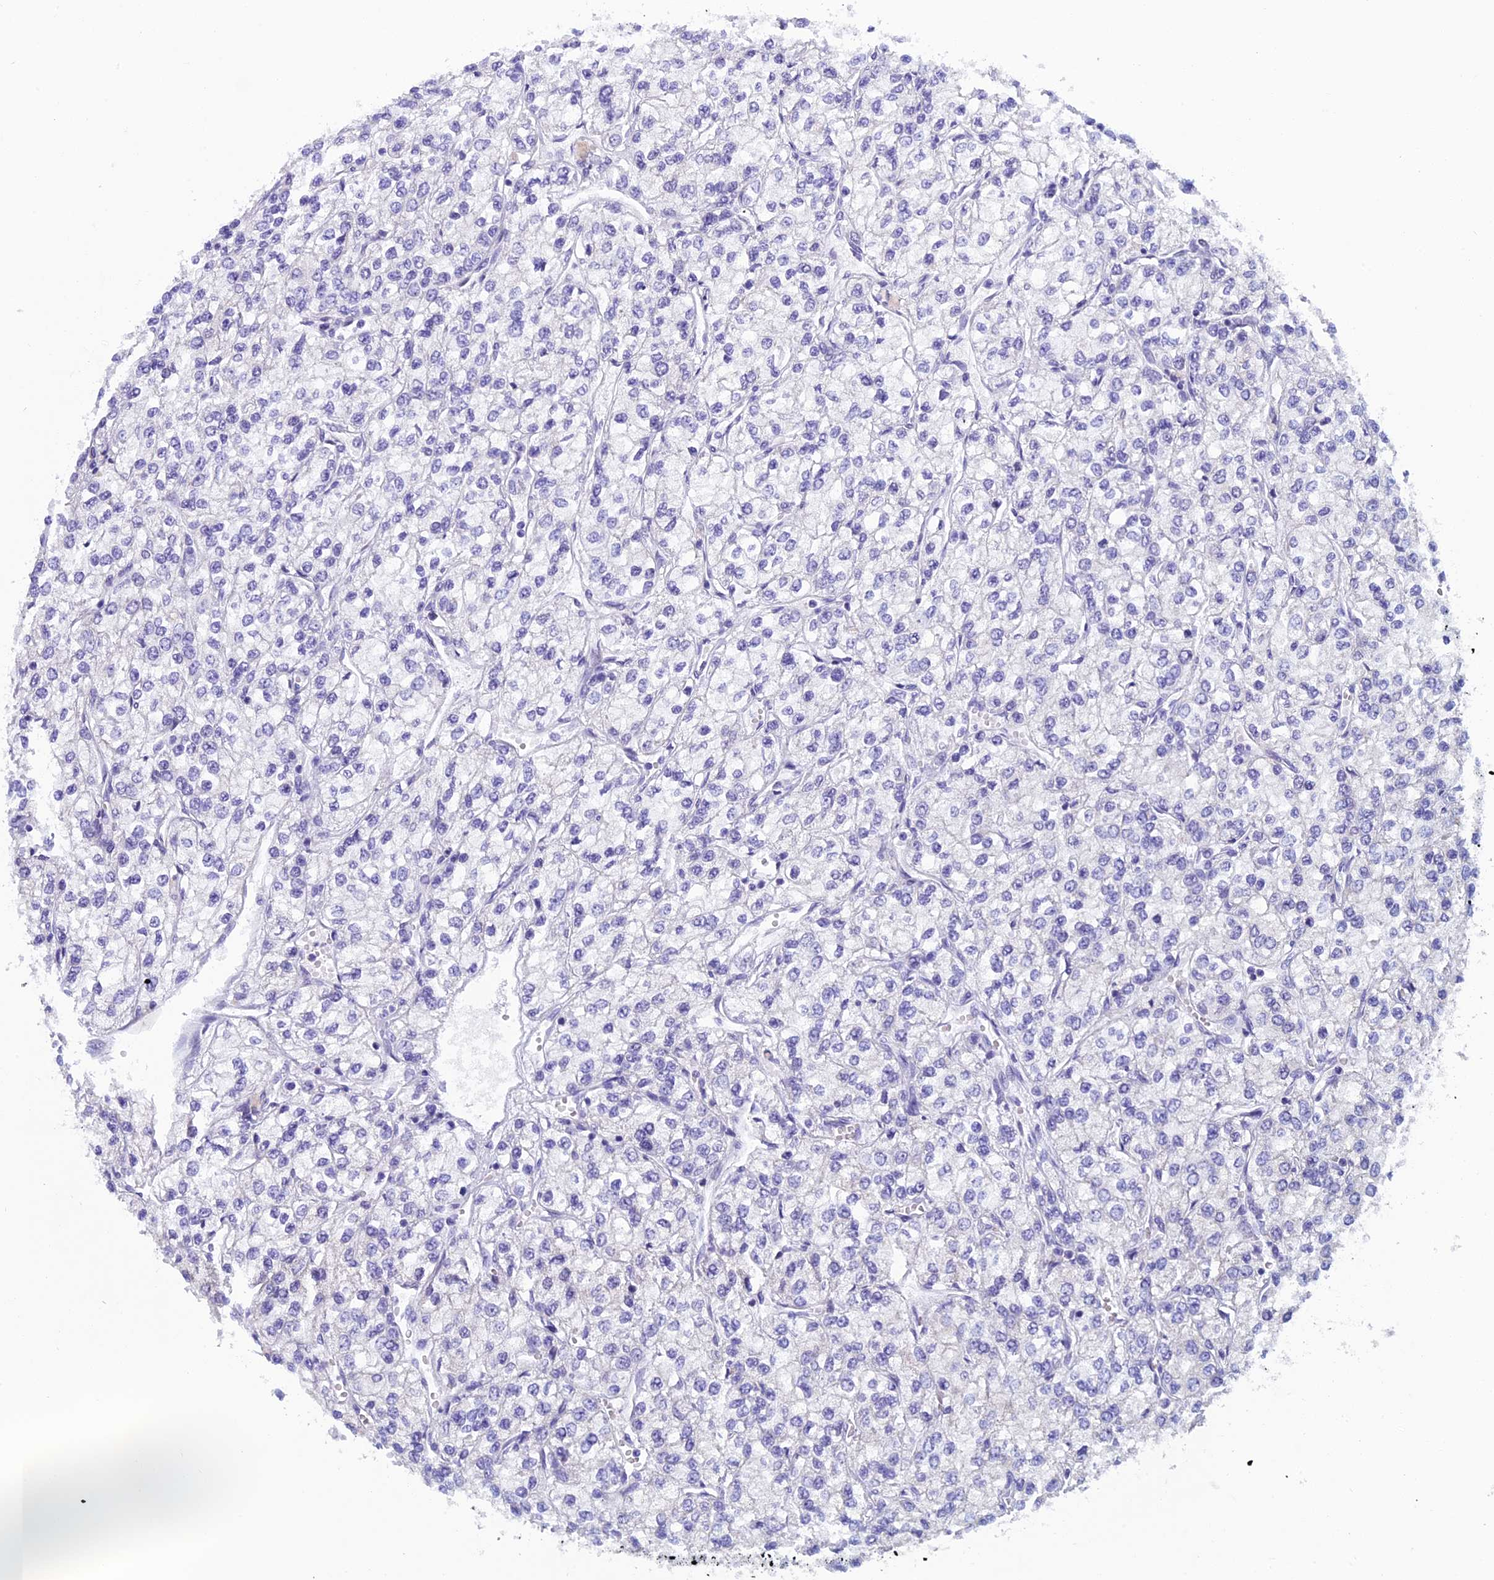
{"staining": {"intensity": "negative", "quantity": "none", "location": "none"}, "tissue": "renal cancer", "cell_type": "Tumor cells", "image_type": "cancer", "snomed": [{"axis": "morphology", "description": "Adenocarcinoma, NOS"}, {"axis": "topography", "description": "Kidney"}], "caption": "The image exhibits no staining of tumor cells in adenocarcinoma (renal). Nuclei are stained in blue.", "gene": "ZNF563", "patient": {"sex": "male", "age": 80}}